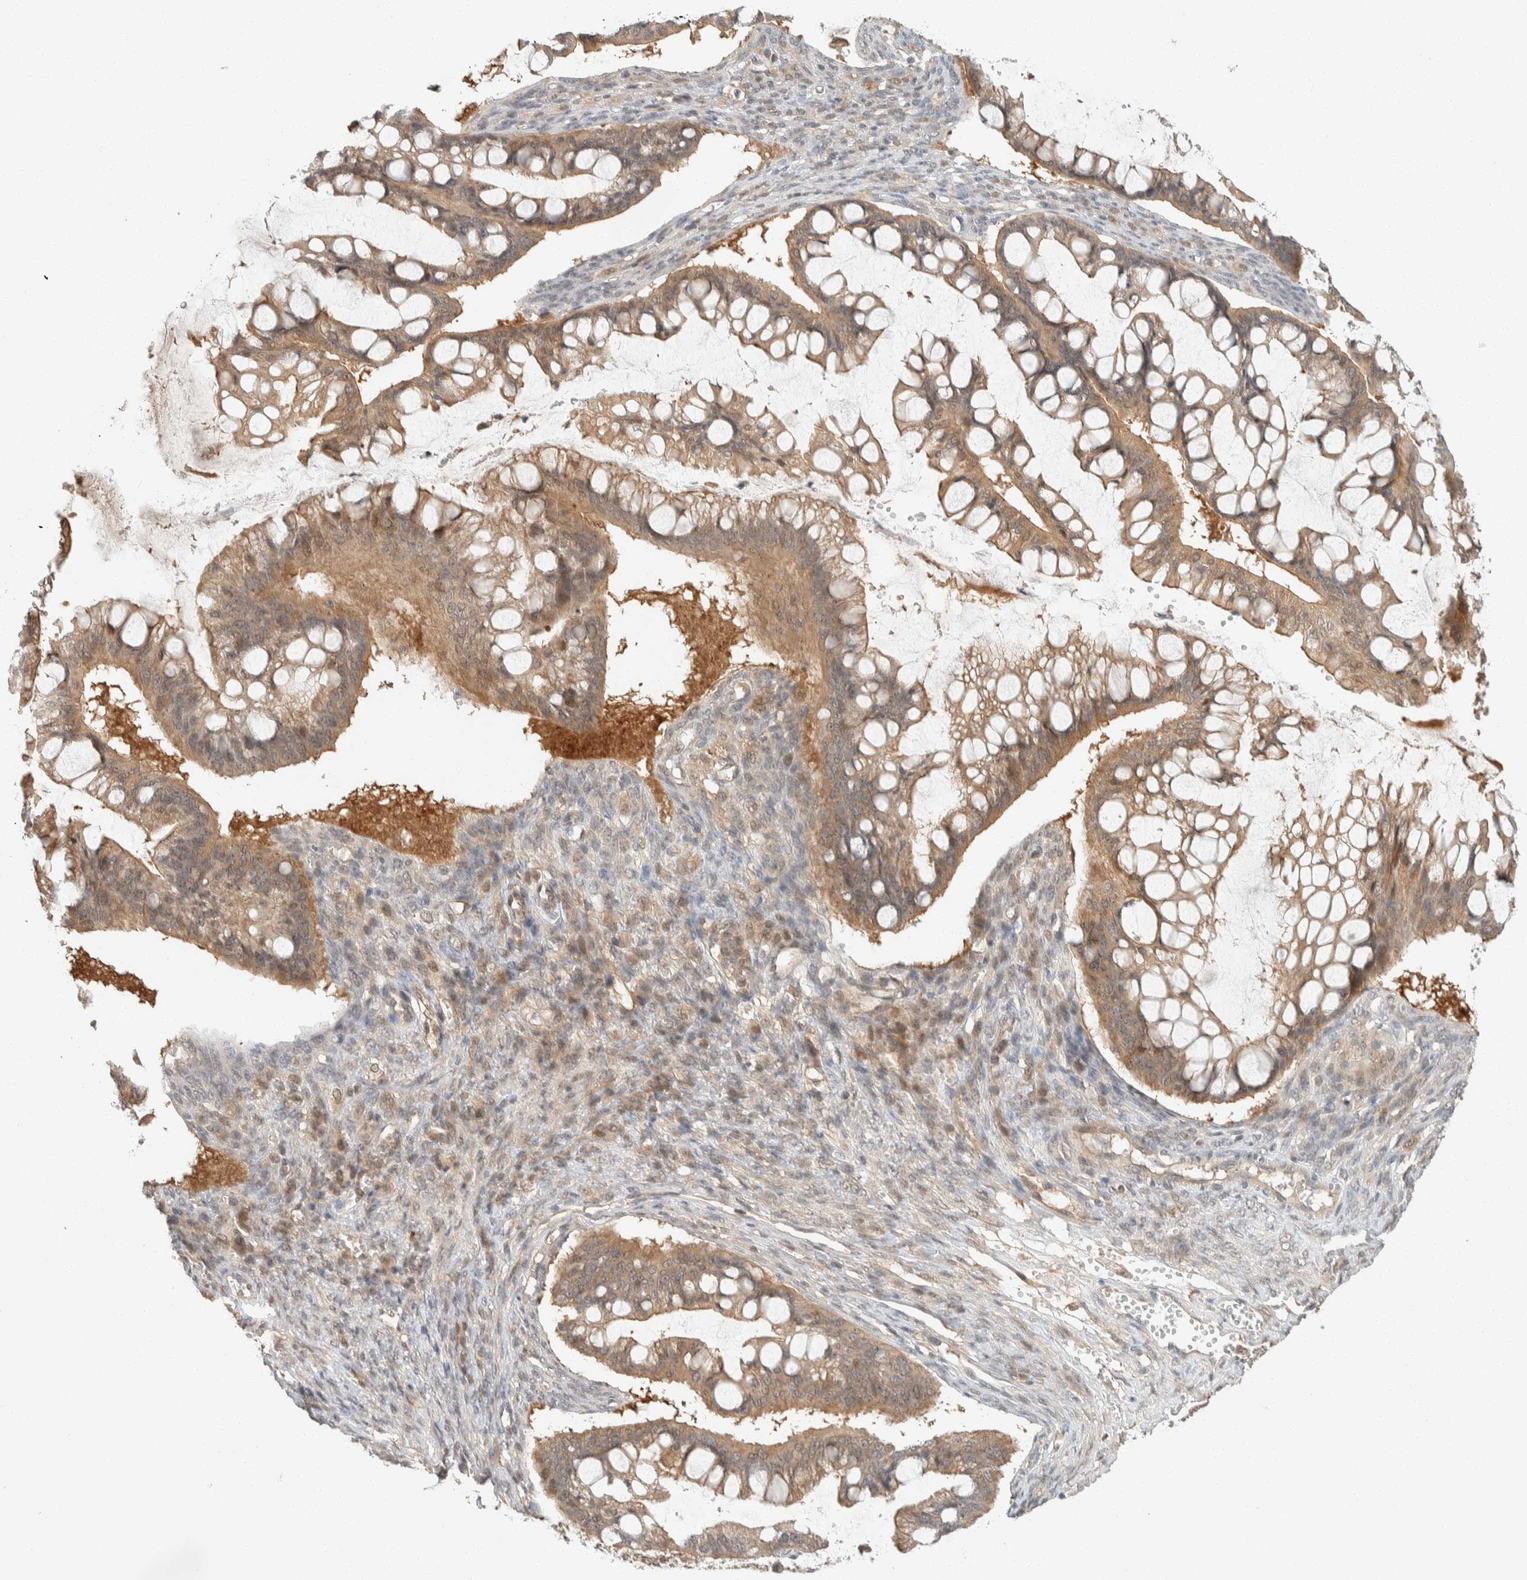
{"staining": {"intensity": "weak", "quantity": ">75%", "location": "cytoplasmic/membranous,nuclear"}, "tissue": "ovarian cancer", "cell_type": "Tumor cells", "image_type": "cancer", "snomed": [{"axis": "morphology", "description": "Cystadenocarcinoma, mucinous, NOS"}, {"axis": "topography", "description": "Ovary"}], "caption": "Protein analysis of ovarian cancer tissue exhibits weak cytoplasmic/membranous and nuclear staining in about >75% of tumor cells.", "gene": "ZNF567", "patient": {"sex": "female", "age": 73}}